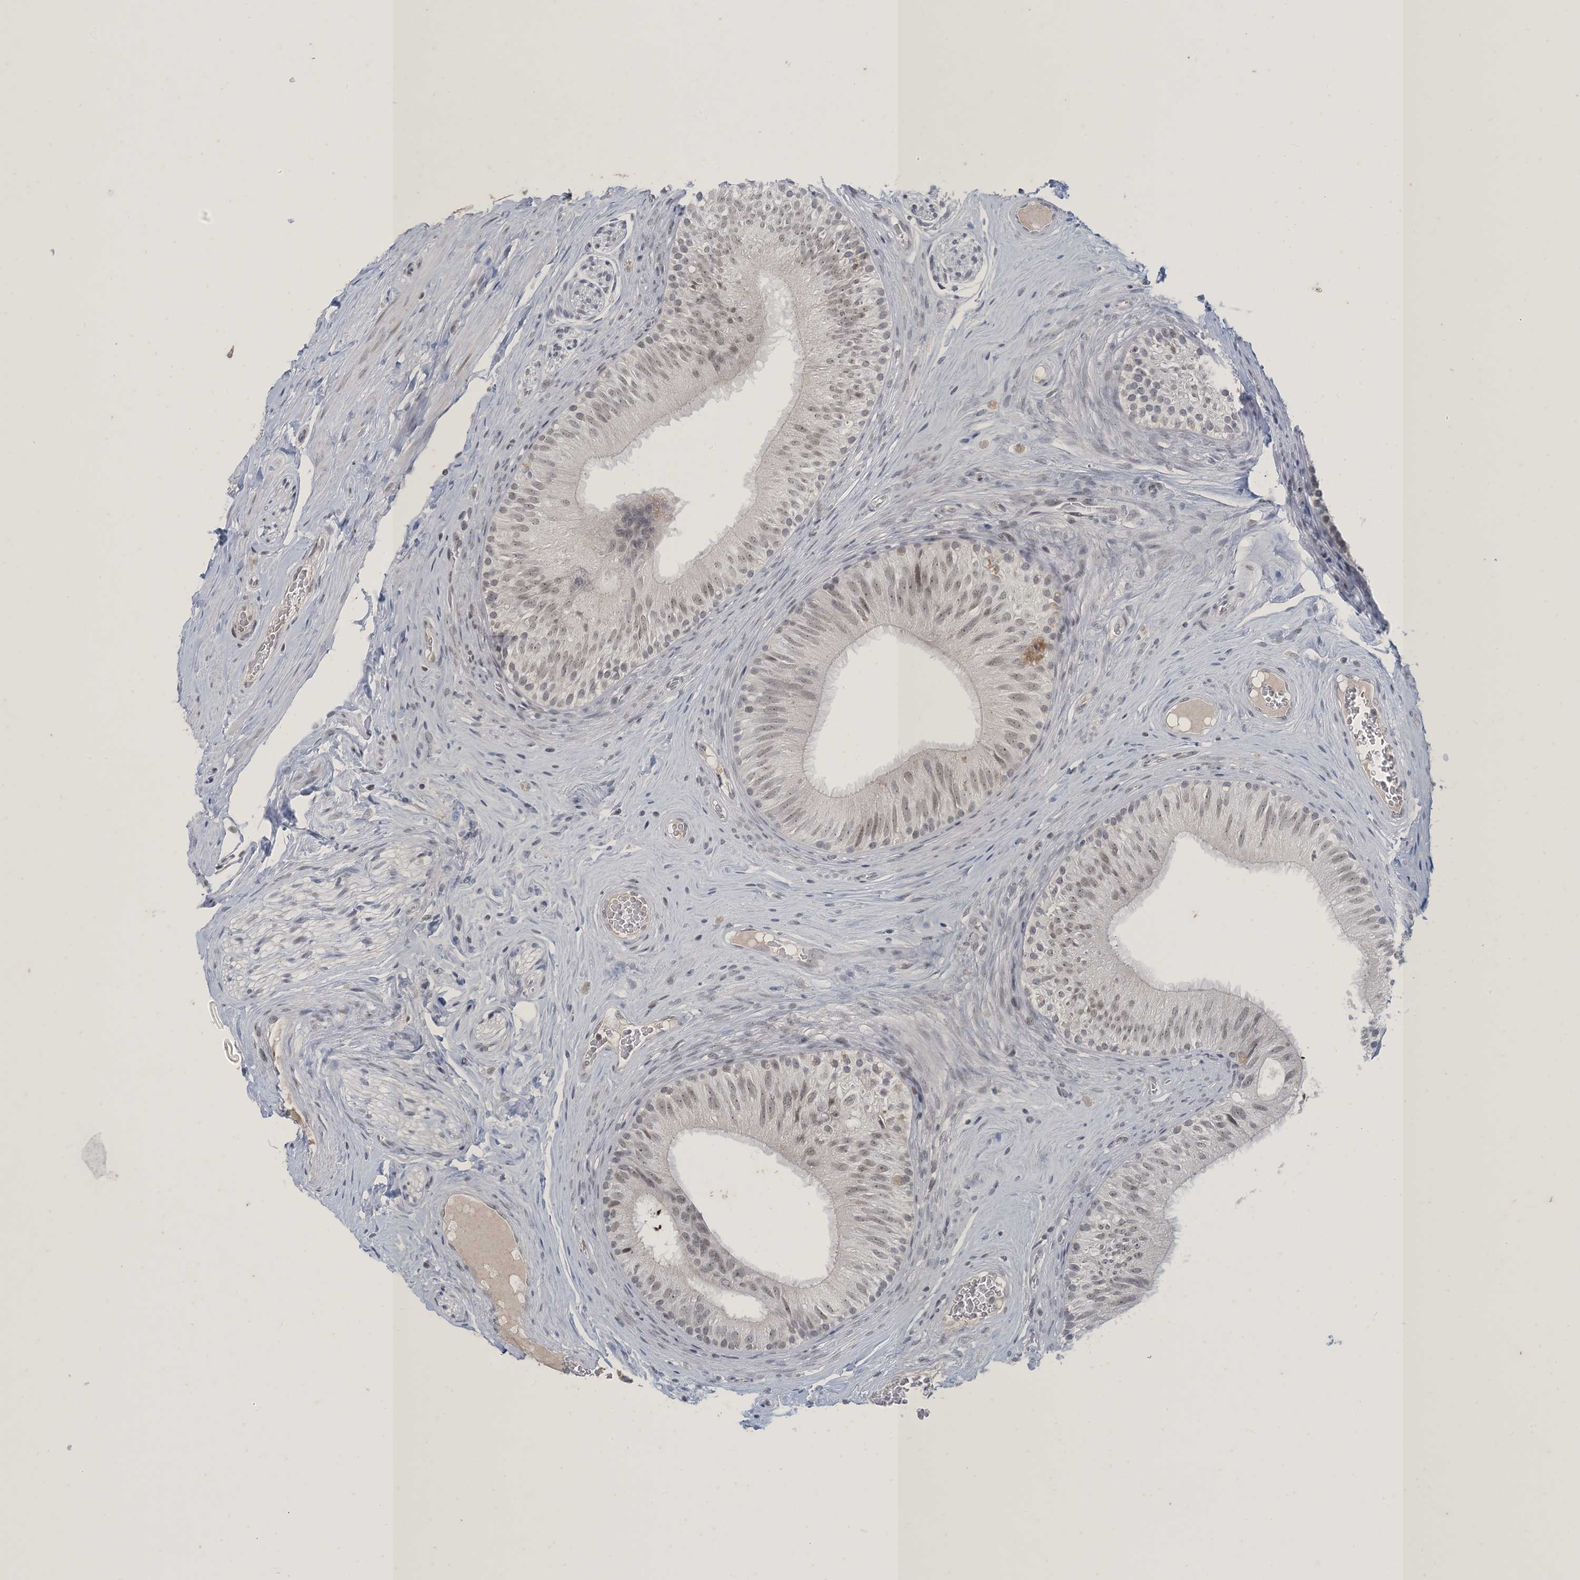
{"staining": {"intensity": "weak", "quantity": ">75%", "location": "nuclear"}, "tissue": "epididymis", "cell_type": "Glandular cells", "image_type": "normal", "snomed": [{"axis": "morphology", "description": "Normal tissue, NOS"}, {"axis": "topography", "description": "Epididymis"}], "caption": "Brown immunohistochemical staining in benign epididymis exhibits weak nuclear positivity in about >75% of glandular cells. The staining was performed using DAB (3,3'-diaminobenzidine), with brown indicating positive protein expression. Nuclei are stained blue with hematoxylin.", "gene": "ZNF674", "patient": {"sex": "male", "age": 46}}